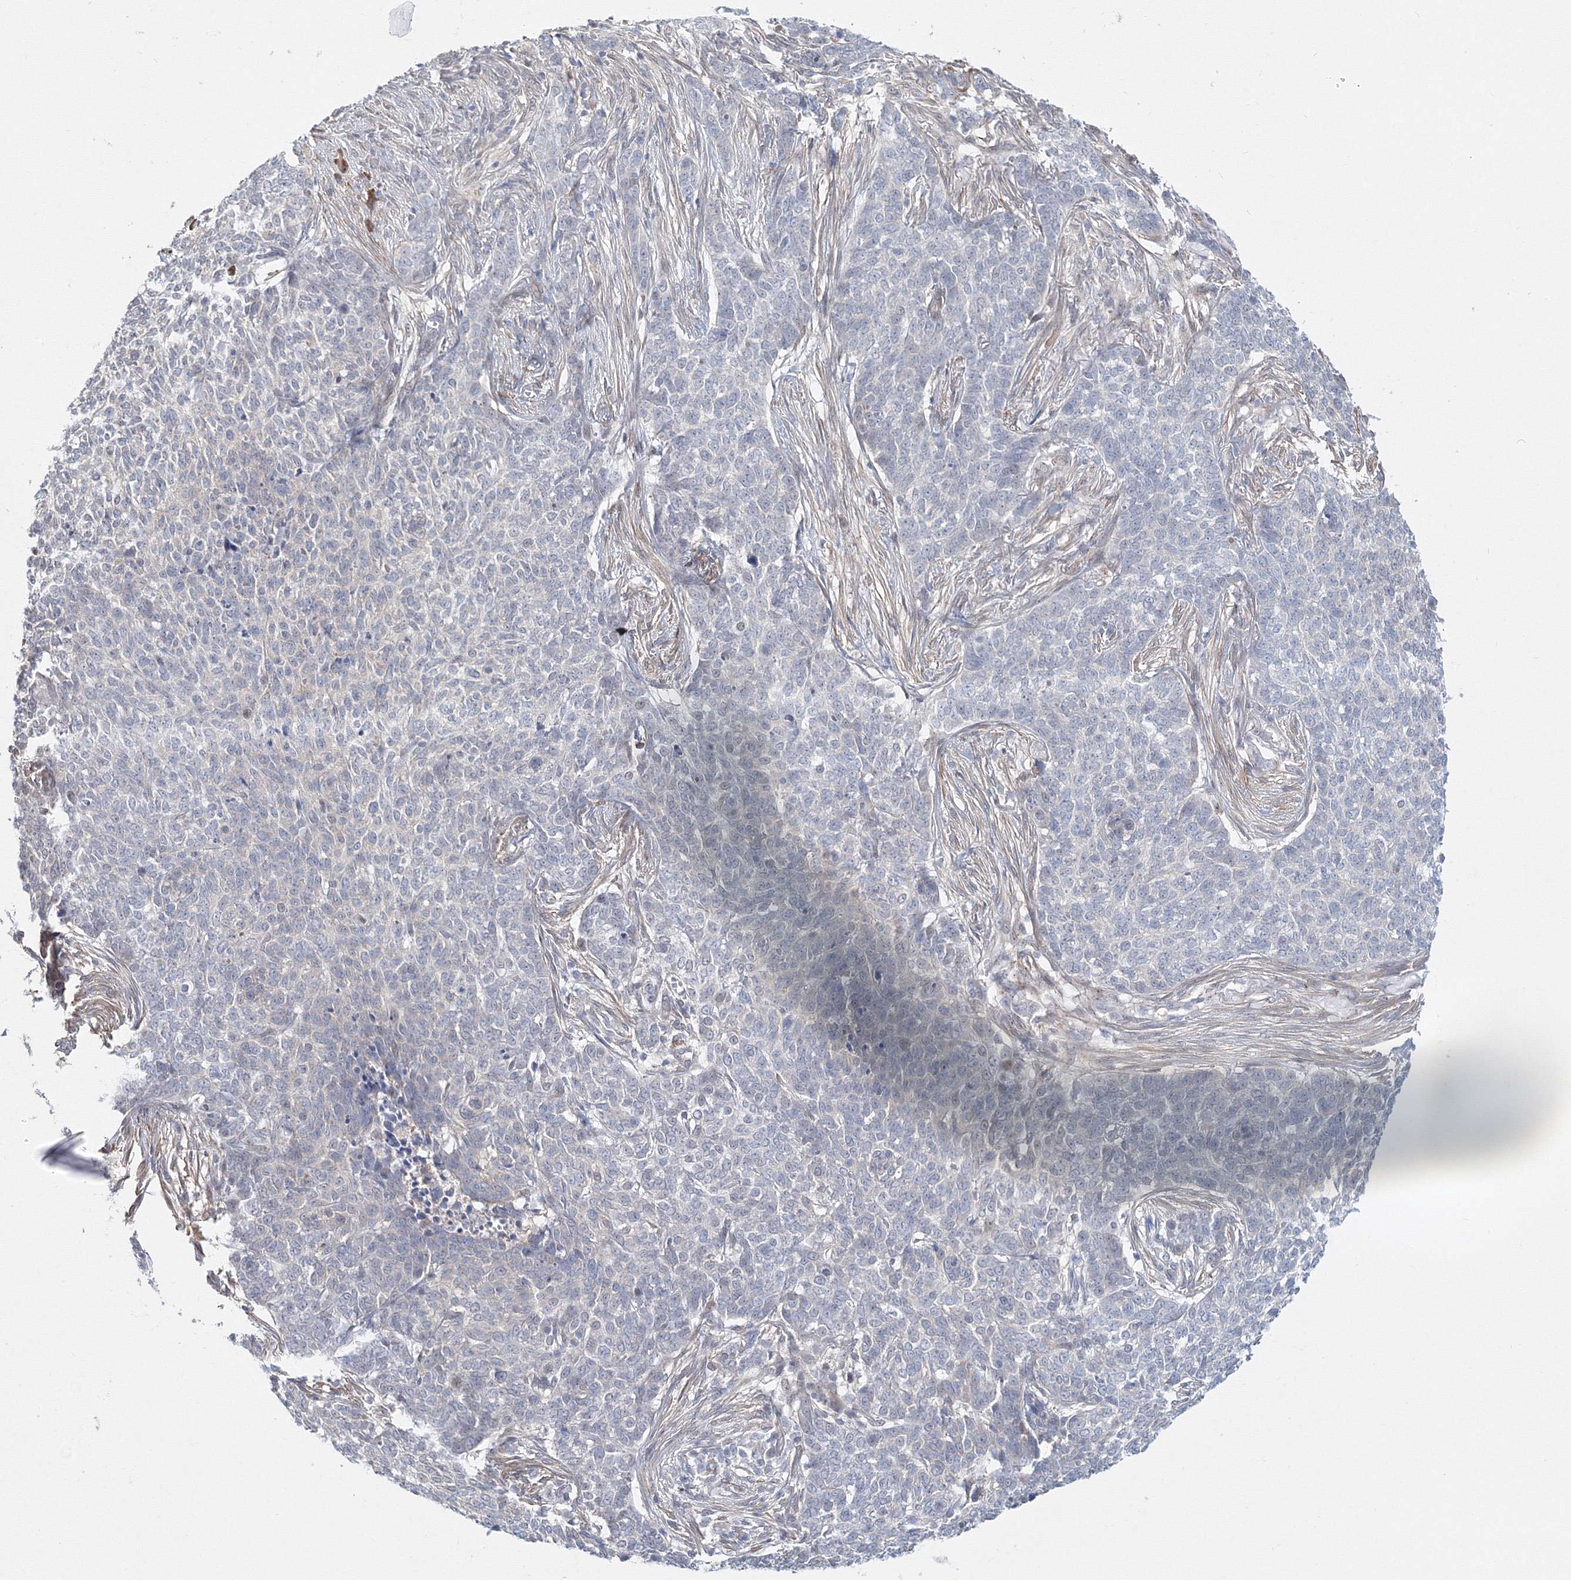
{"staining": {"intensity": "negative", "quantity": "none", "location": "none"}, "tissue": "skin cancer", "cell_type": "Tumor cells", "image_type": "cancer", "snomed": [{"axis": "morphology", "description": "Basal cell carcinoma"}, {"axis": "topography", "description": "Skin"}], "caption": "An immunohistochemistry micrograph of skin cancer is shown. There is no staining in tumor cells of skin cancer.", "gene": "ARHGAP21", "patient": {"sex": "male", "age": 85}}